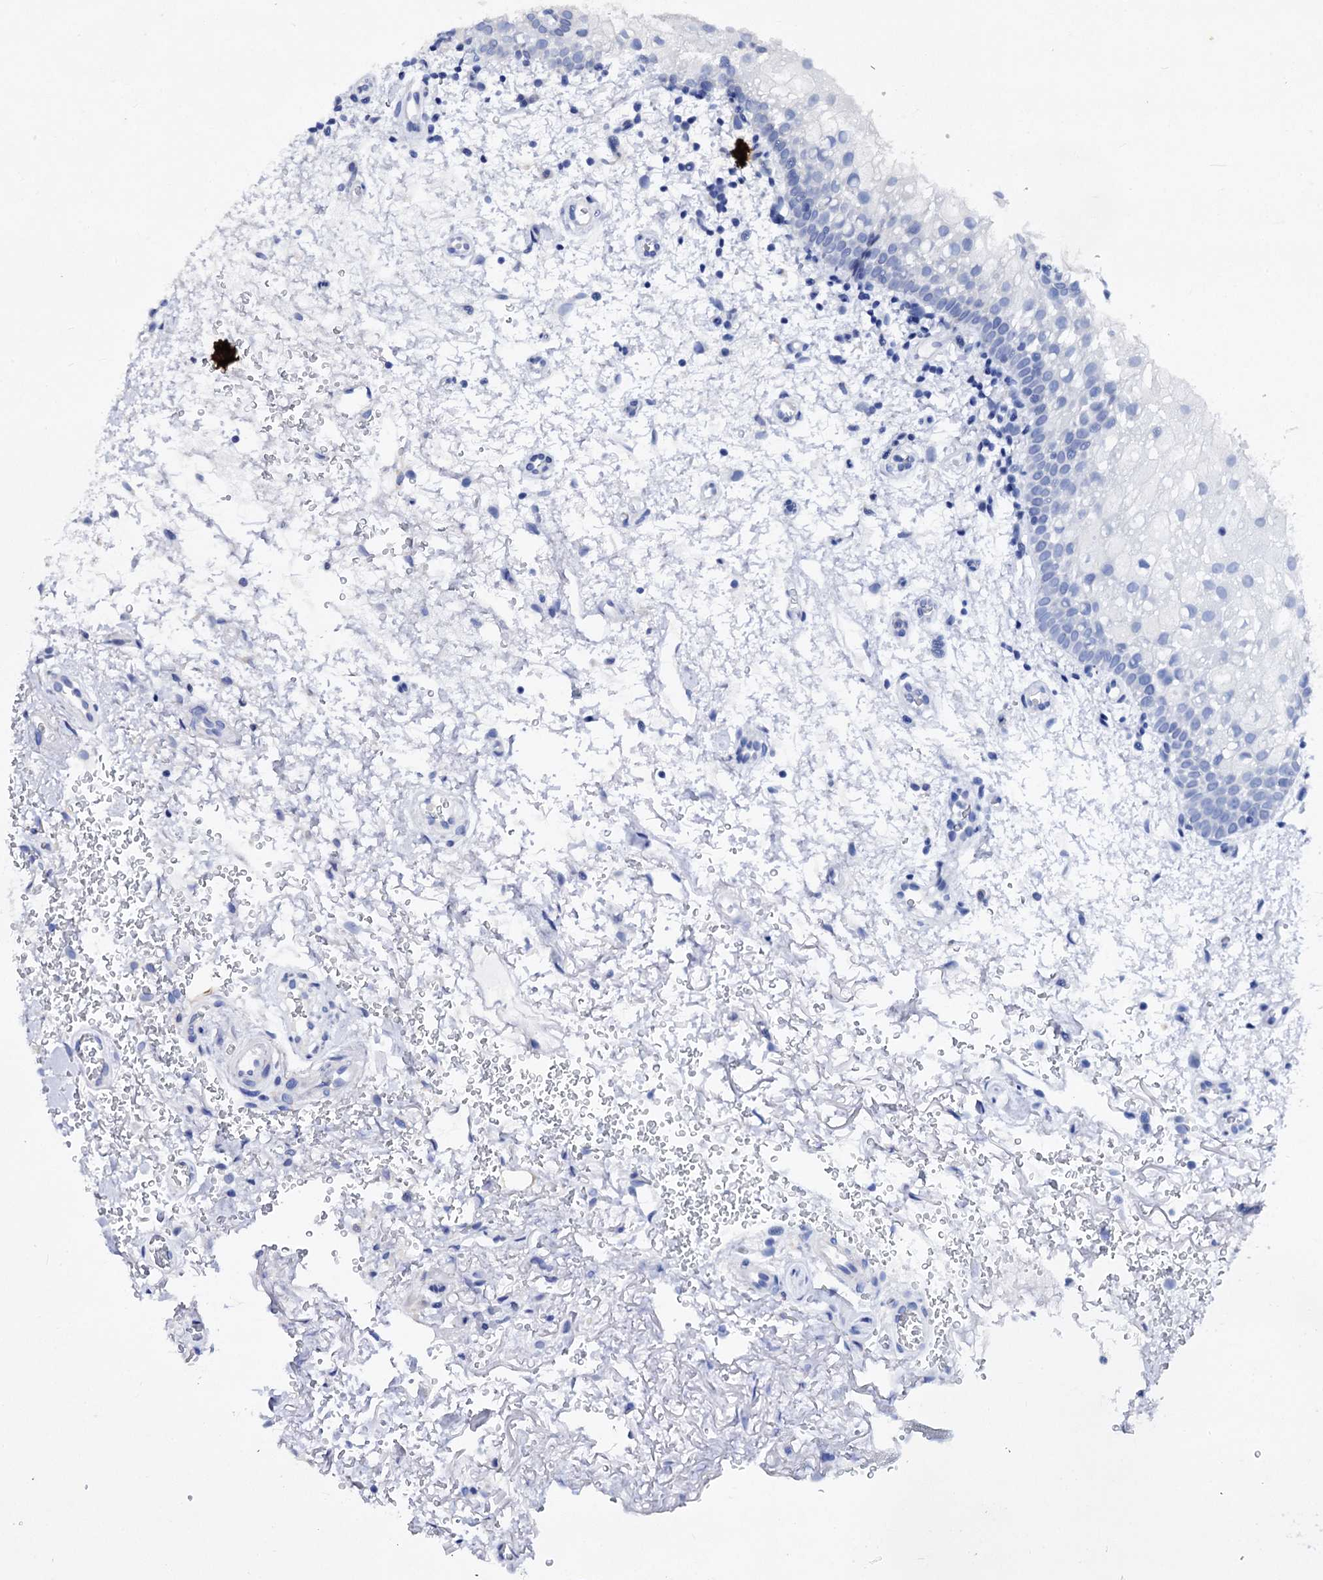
{"staining": {"intensity": "moderate", "quantity": "<25%", "location": "cytoplasmic/membranous"}, "tissue": "oral mucosa", "cell_type": "Squamous epithelial cells", "image_type": "normal", "snomed": [{"axis": "morphology", "description": "Normal tissue, NOS"}, {"axis": "morphology", "description": "Squamous cell carcinoma, NOS"}, {"axis": "topography", "description": "Oral tissue"}, {"axis": "topography", "description": "Head-Neck"}], "caption": "Protein expression analysis of benign oral mucosa shows moderate cytoplasmic/membranous expression in approximately <25% of squamous epithelial cells.", "gene": "VPS29", "patient": {"sex": "male", "age": 68}}